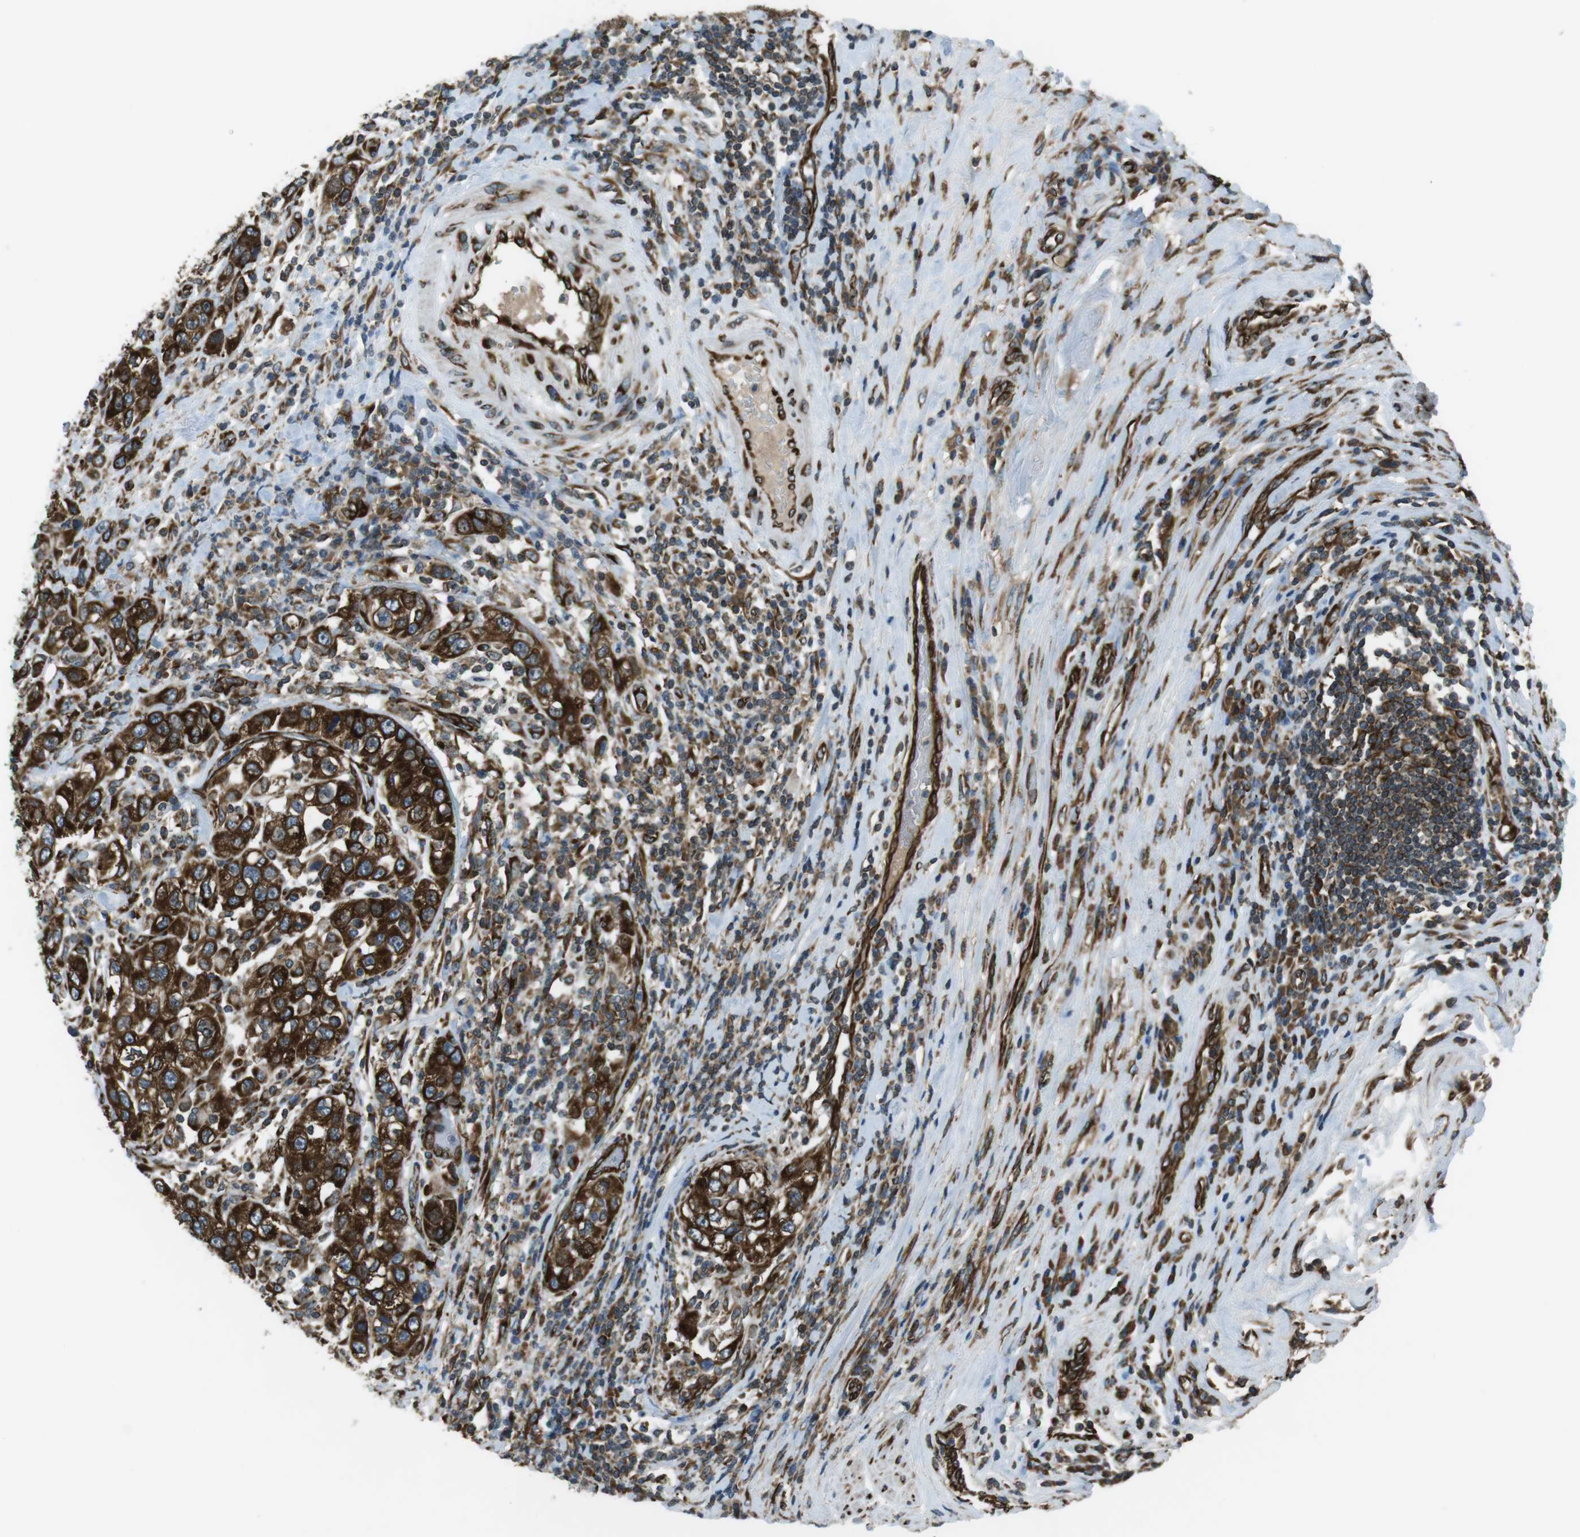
{"staining": {"intensity": "strong", "quantity": ">75%", "location": "cytoplasmic/membranous"}, "tissue": "urothelial cancer", "cell_type": "Tumor cells", "image_type": "cancer", "snomed": [{"axis": "morphology", "description": "Urothelial carcinoma, High grade"}, {"axis": "topography", "description": "Urinary bladder"}], "caption": "A high-resolution micrograph shows IHC staining of urothelial cancer, which reveals strong cytoplasmic/membranous positivity in approximately >75% of tumor cells.", "gene": "KTN1", "patient": {"sex": "female", "age": 80}}